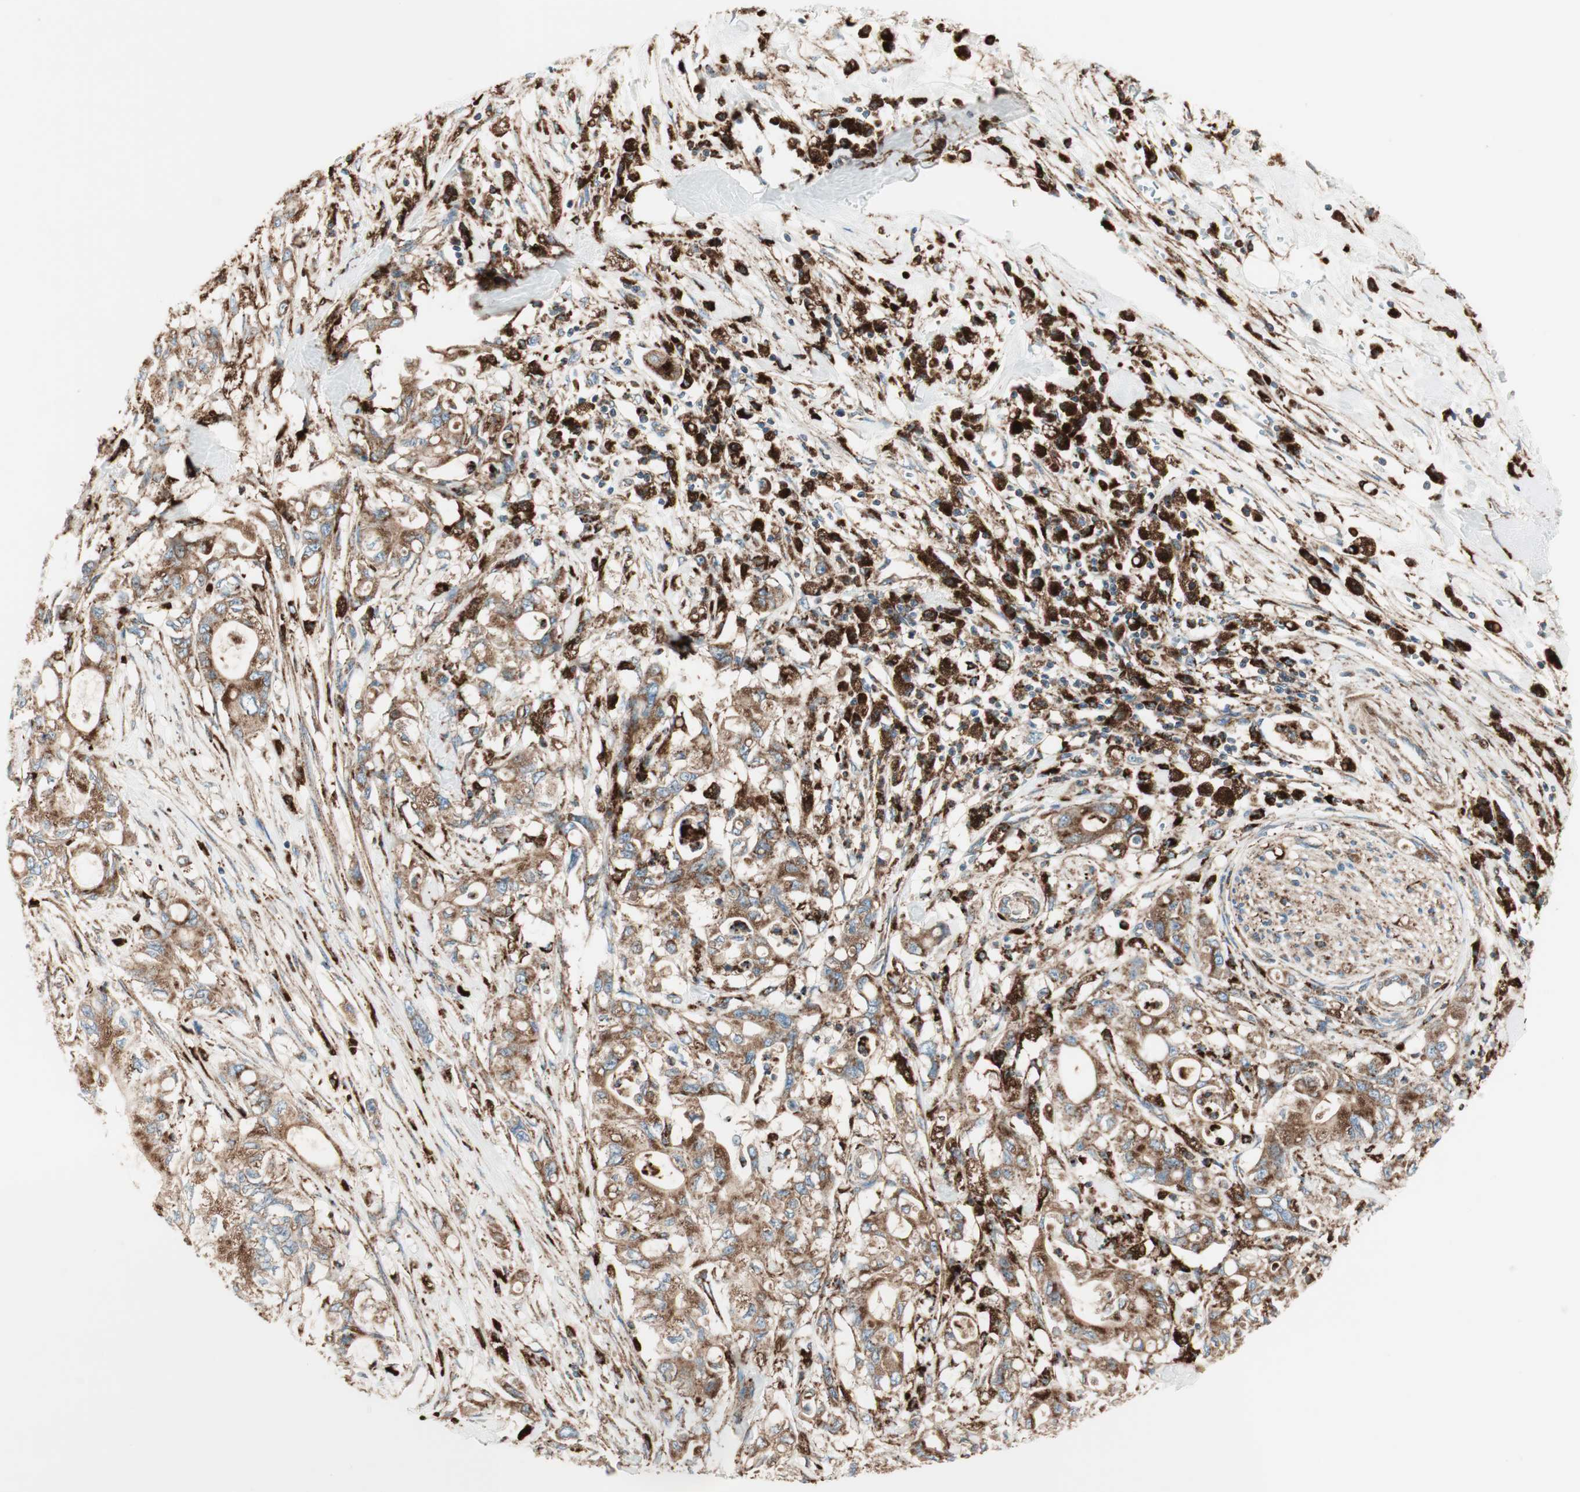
{"staining": {"intensity": "moderate", "quantity": ">75%", "location": "cytoplasmic/membranous"}, "tissue": "pancreatic cancer", "cell_type": "Tumor cells", "image_type": "cancer", "snomed": [{"axis": "morphology", "description": "Adenocarcinoma, NOS"}, {"axis": "topography", "description": "Pancreas"}], "caption": "The histopathology image reveals a brown stain indicating the presence of a protein in the cytoplasmic/membranous of tumor cells in pancreatic cancer (adenocarcinoma). (DAB (3,3'-diaminobenzidine) IHC with brightfield microscopy, high magnification).", "gene": "ATP6V1G1", "patient": {"sex": "male", "age": 79}}